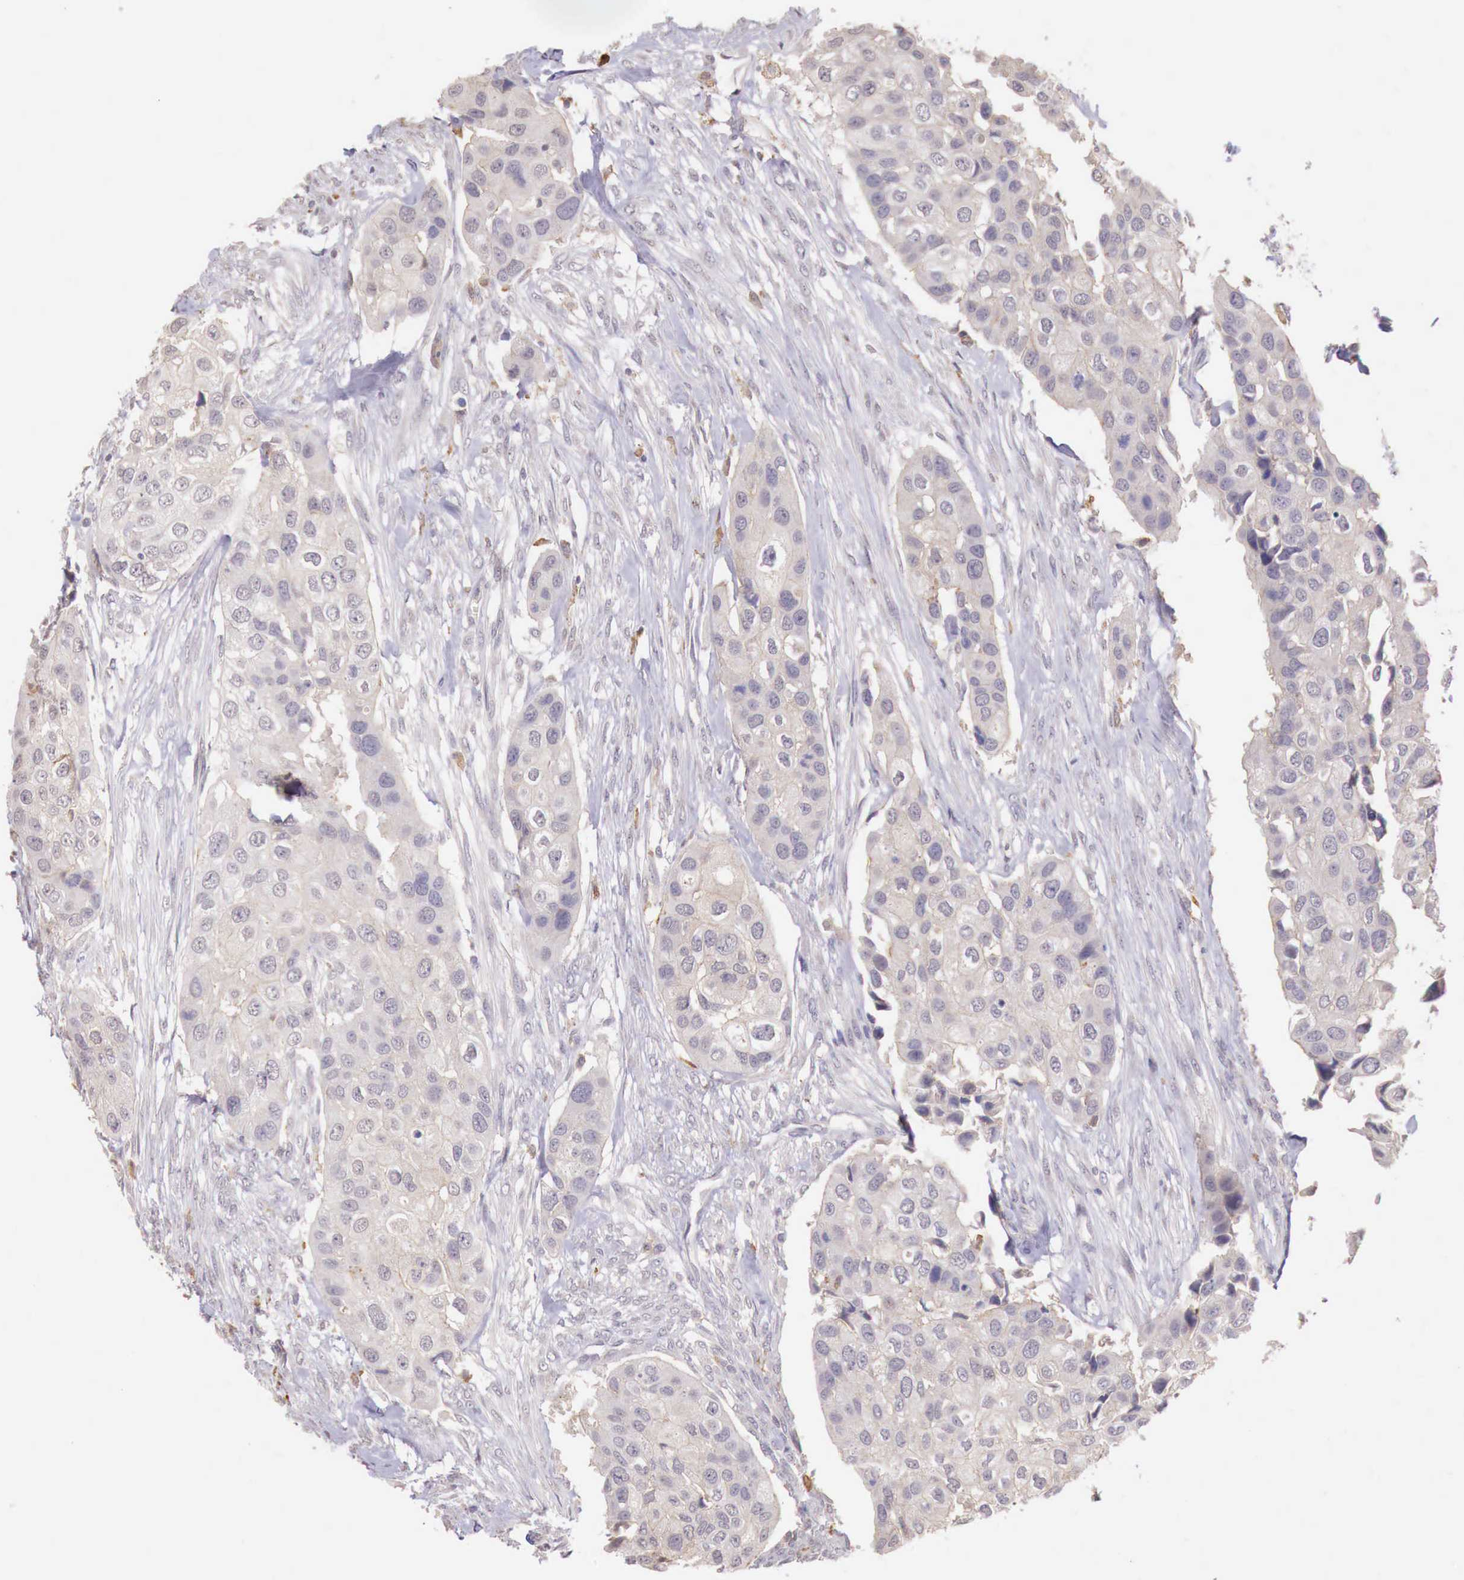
{"staining": {"intensity": "weak", "quantity": "25%-75%", "location": "cytoplasmic/membranous"}, "tissue": "urothelial cancer", "cell_type": "Tumor cells", "image_type": "cancer", "snomed": [{"axis": "morphology", "description": "Urothelial carcinoma, High grade"}, {"axis": "topography", "description": "Urinary bladder"}], "caption": "The photomicrograph demonstrates a brown stain indicating the presence of a protein in the cytoplasmic/membranous of tumor cells in urothelial cancer.", "gene": "CHRDL1", "patient": {"sex": "male", "age": 55}}